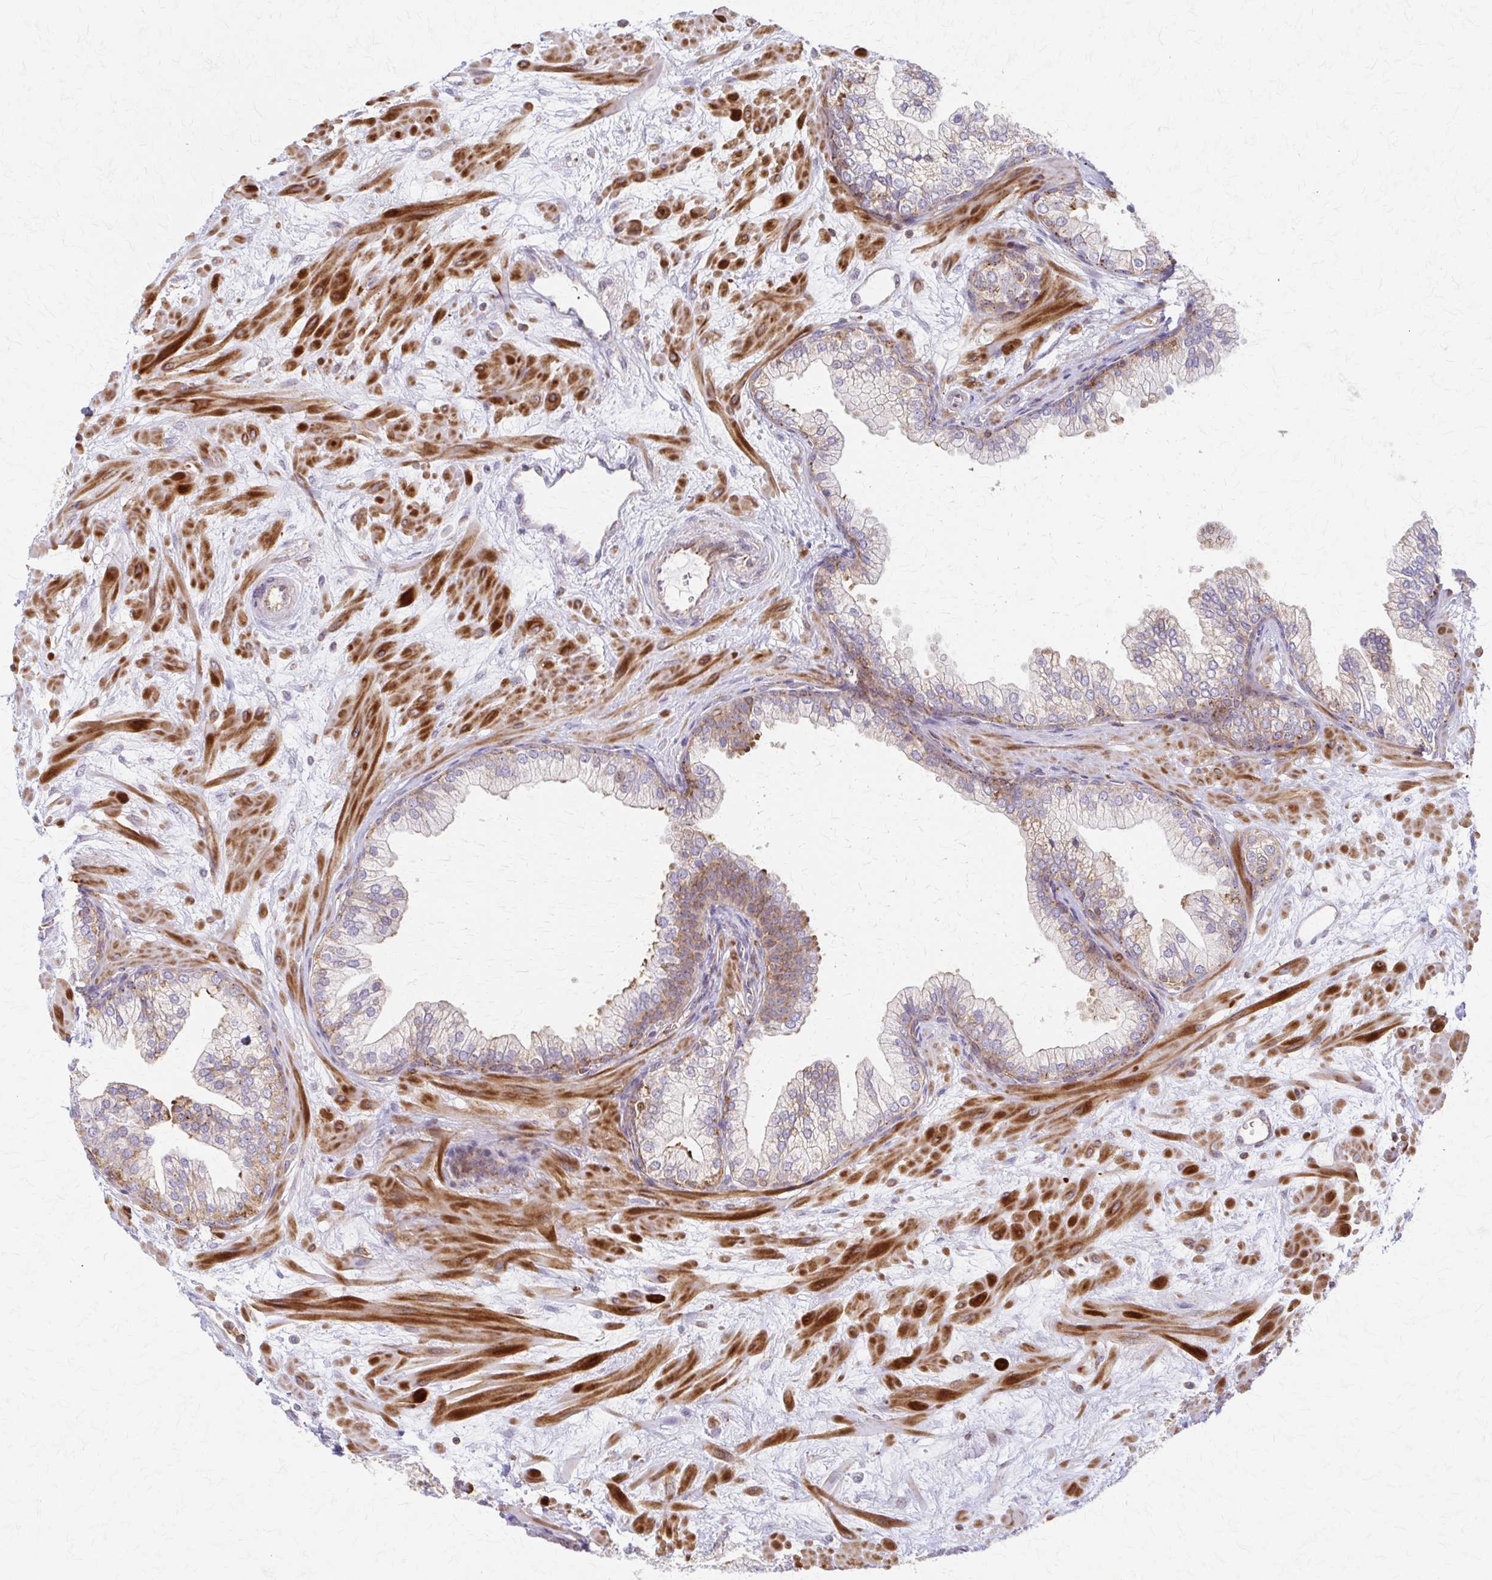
{"staining": {"intensity": "weak", "quantity": "25%-75%", "location": "cytoplasmic/membranous"}, "tissue": "prostate", "cell_type": "Glandular cells", "image_type": "normal", "snomed": [{"axis": "morphology", "description": "Normal tissue, NOS"}, {"axis": "topography", "description": "Prostate"}, {"axis": "topography", "description": "Peripheral nerve tissue"}], "caption": "Immunohistochemical staining of benign prostate demonstrates weak cytoplasmic/membranous protein expression in about 25%-75% of glandular cells. The staining was performed using DAB, with brown indicating positive protein expression. Nuclei are stained blue with hematoxylin.", "gene": "ARHGAP35", "patient": {"sex": "male", "age": 61}}